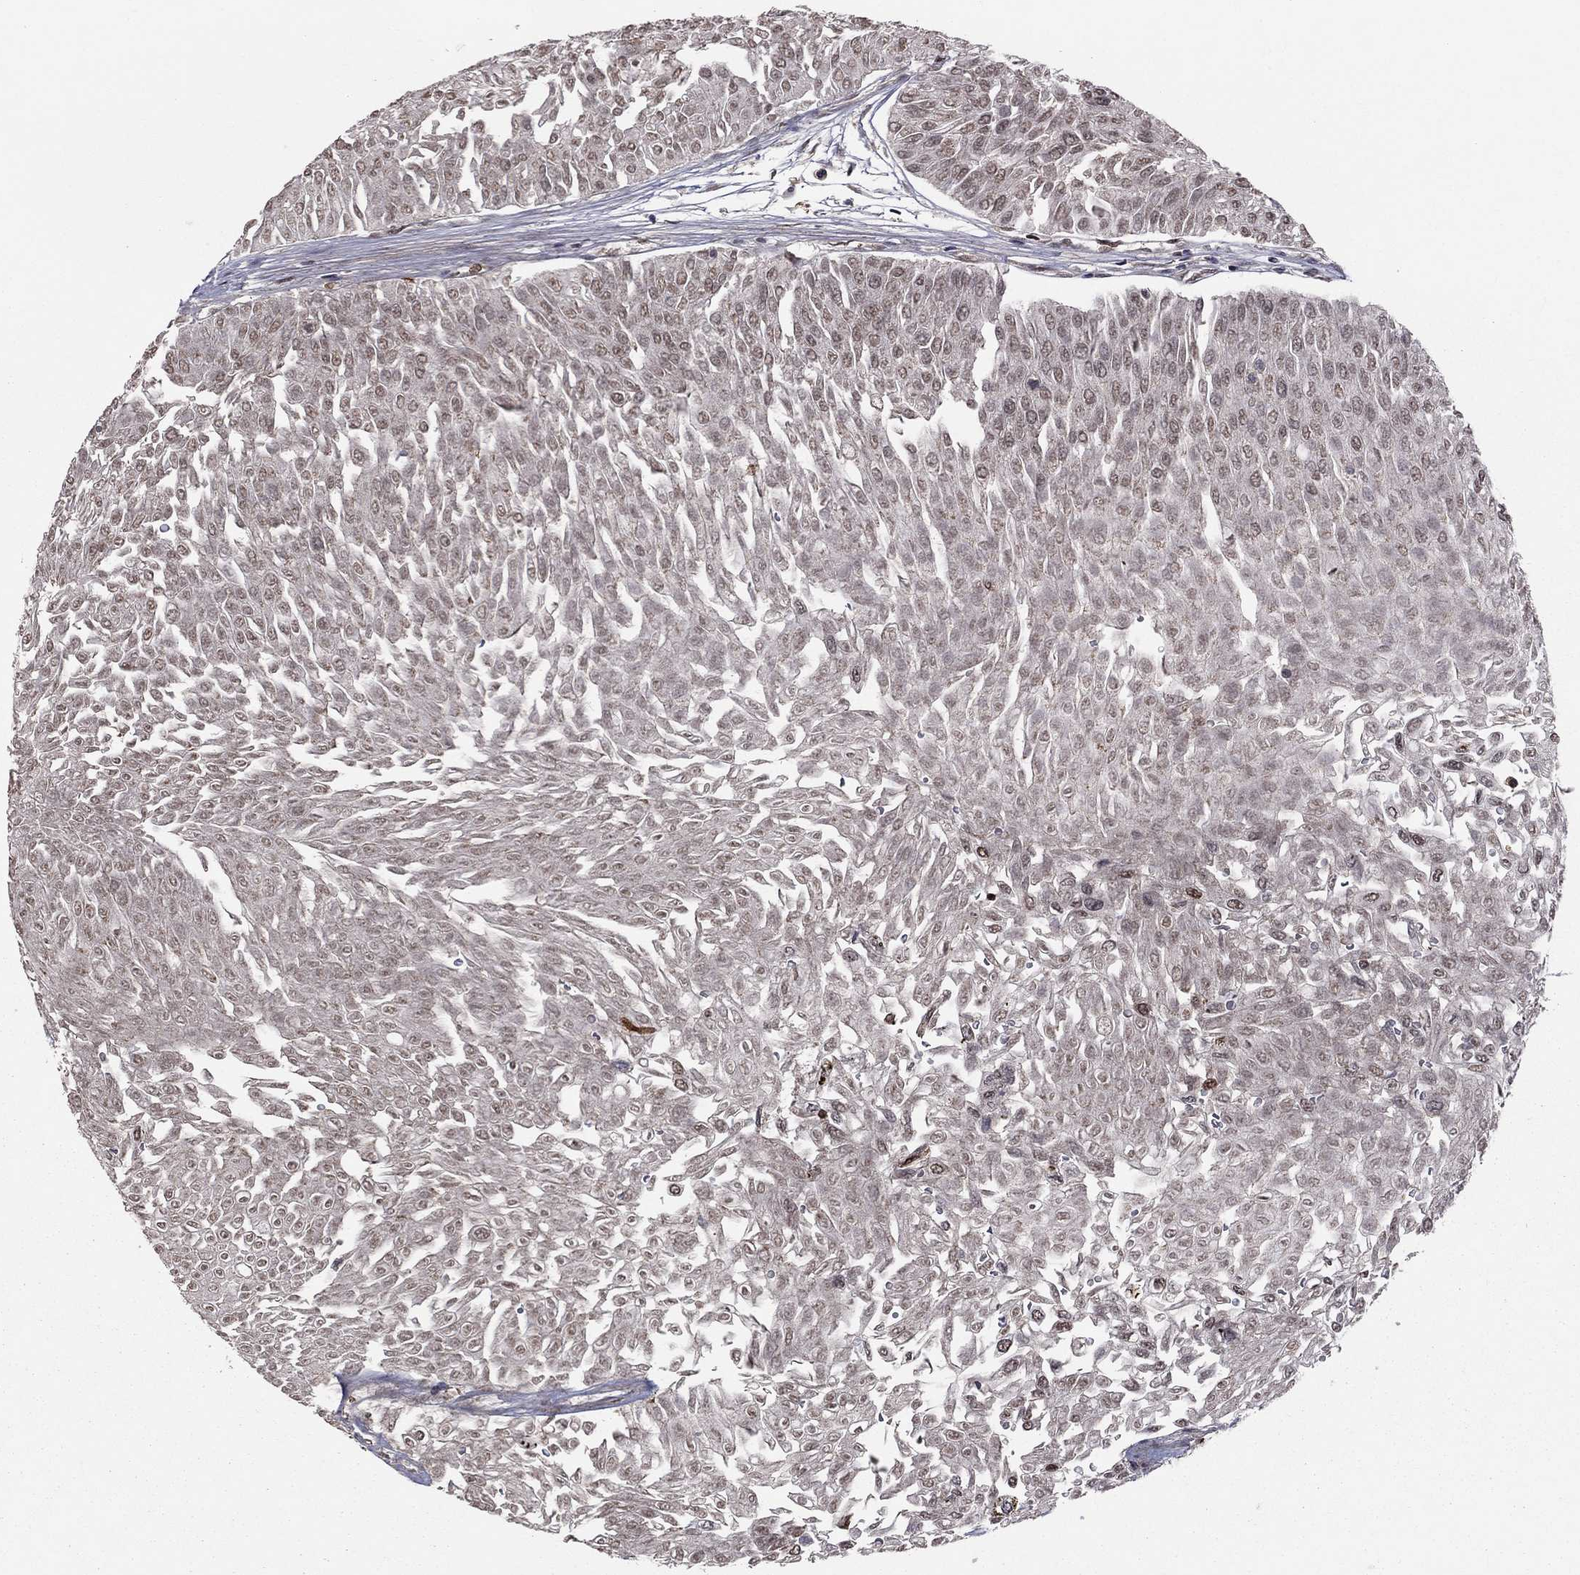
{"staining": {"intensity": "moderate", "quantity": "<25%", "location": "nuclear"}, "tissue": "urothelial cancer", "cell_type": "Tumor cells", "image_type": "cancer", "snomed": [{"axis": "morphology", "description": "Urothelial carcinoma, Low grade"}, {"axis": "topography", "description": "Urinary bladder"}], "caption": "A photomicrograph of urothelial carcinoma (low-grade) stained for a protein reveals moderate nuclear brown staining in tumor cells.", "gene": "SSX2IP", "patient": {"sex": "male", "age": 67}}